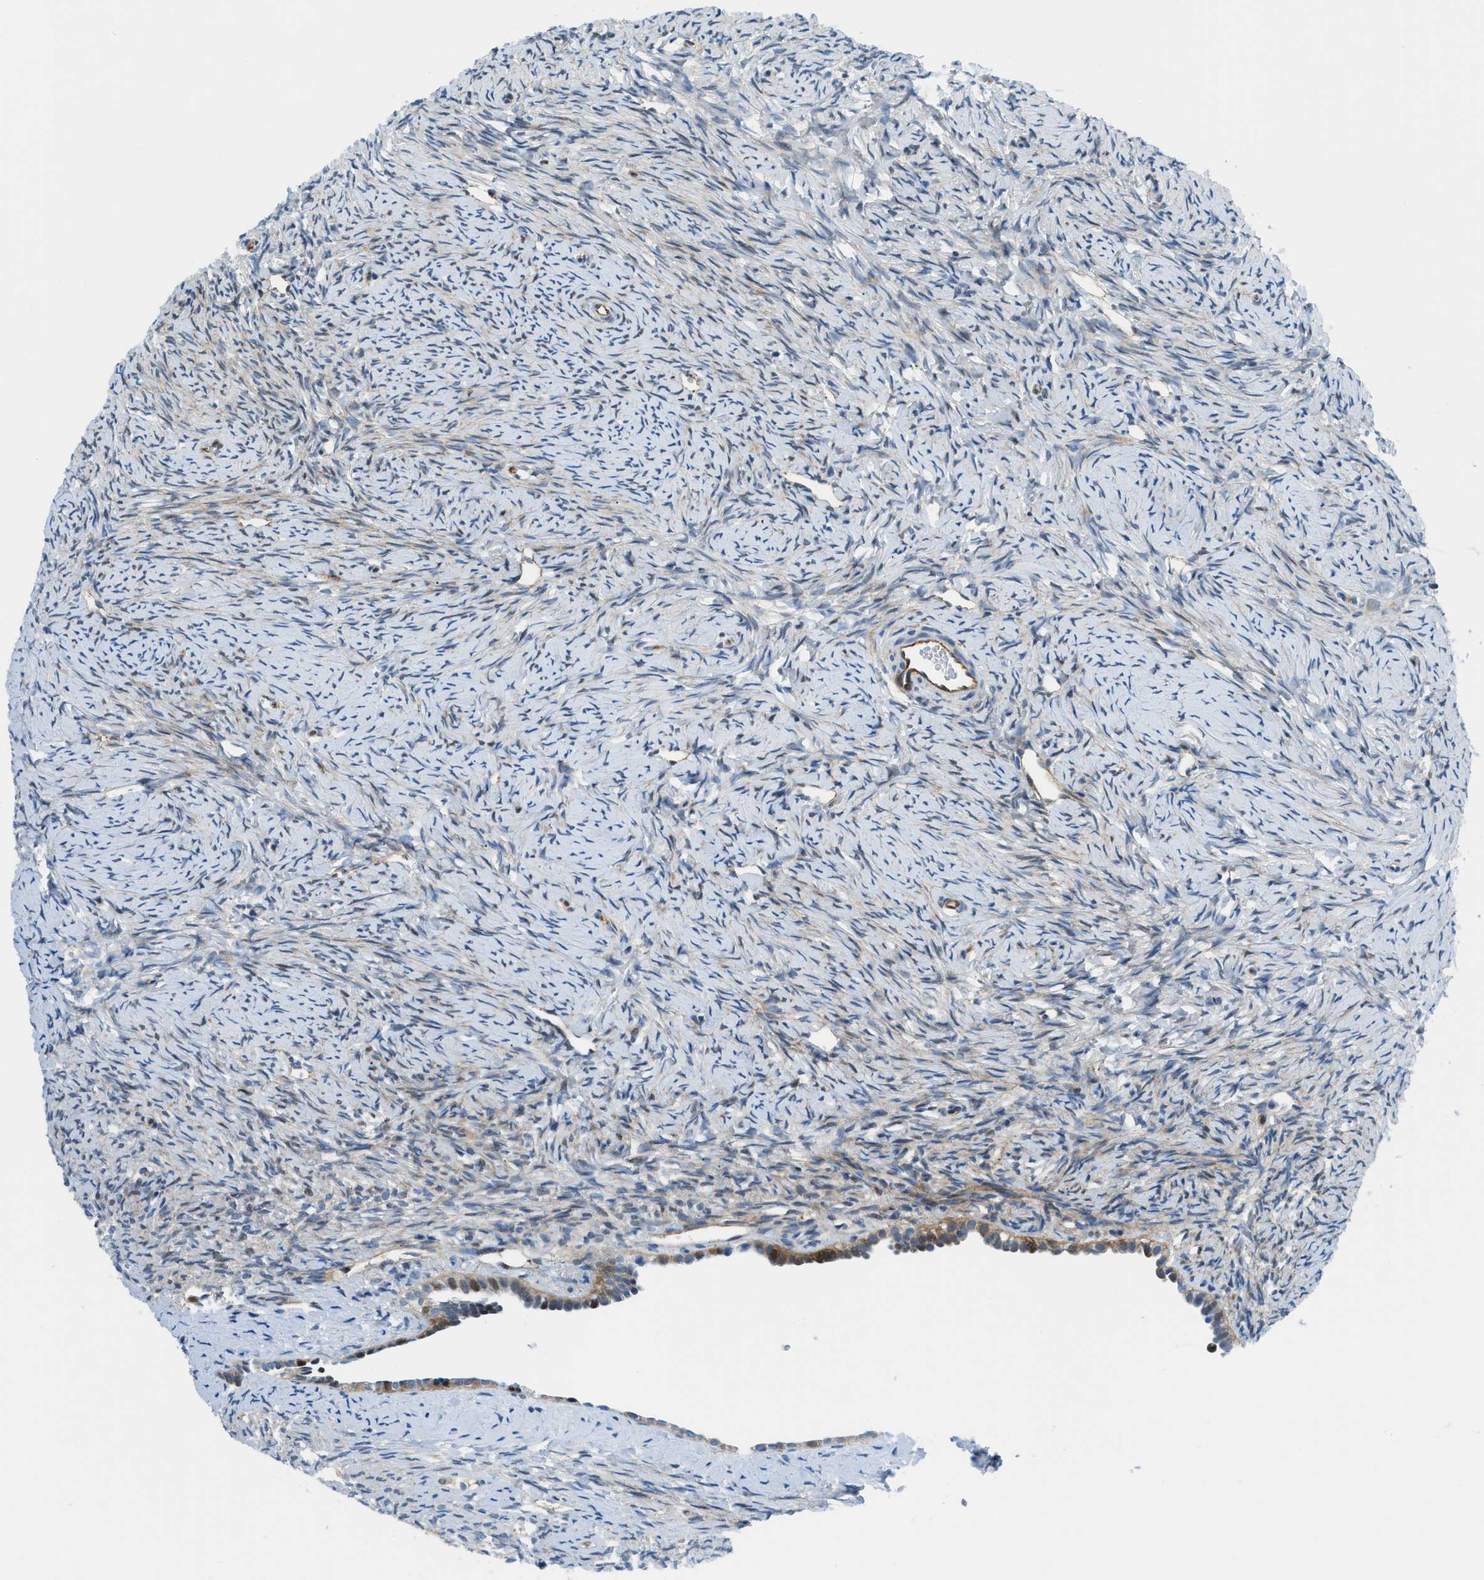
{"staining": {"intensity": "moderate", "quantity": ">75%", "location": "cytoplasmic/membranous"}, "tissue": "ovary", "cell_type": "Follicle cells", "image_type": "normal", "snomed": [{"axis": "morphology", "description": "Normal tissue, NOS"}, {"axis": "topography", "description": "Ovary"}], "caption": "Ovary was stained to show a protein in brown. There is medium levels of moderate cytoplasmic/membranous positivity in approximately >75% of follicle cells. (DAB (3,3'-diaminobenzidine) IHC with brightfield microscopy, high magnification).", "gene": "YWHAE", "patient": {"sex": "female", "age": 33}}